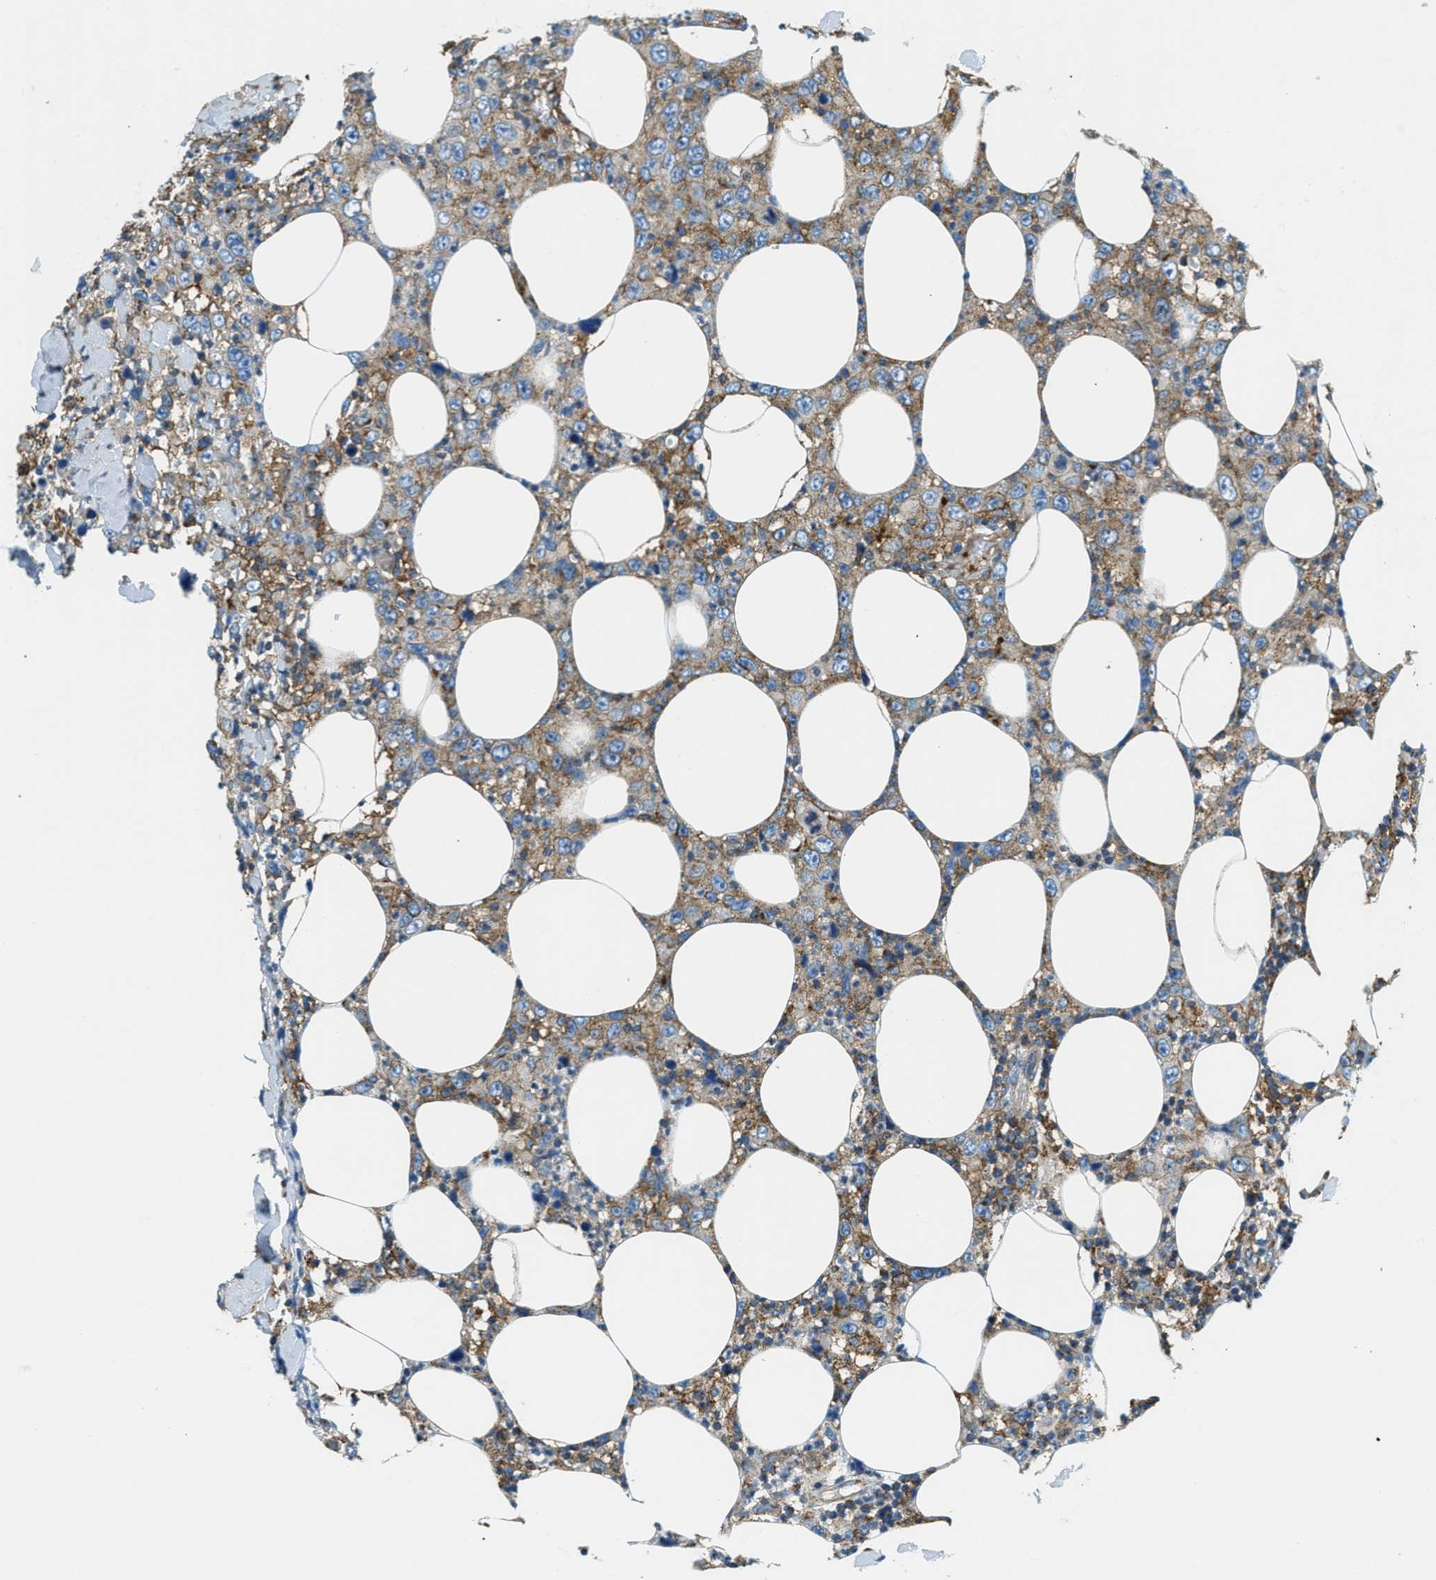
{"staining": {"intensity": "moderate", "quantity": "25%-75%", "location": "cytoplasmic/membranous"}, "tissue": "thyroid cancer", "cell_type": "Tumor cells", "image_type": "cancer", "snomed": [{"axis": "morphology", "description": "Carcinoma, NOS"}, {"axis": "topography", "description": "Thyroid gland"}], "caption": "High-magnification brightfield microscopy of carcinoma (thyroid) stained with DAB (3,3'-diaminobenzidine) (brown) and counterstained with hematoxylin (blue). tumor cells exhibit moderate cytoplasmic/membranous expression is present in approximately25%-75% of cells.", "gene": "AP2B1", "patient": {"sex": "female", "age": 77}}